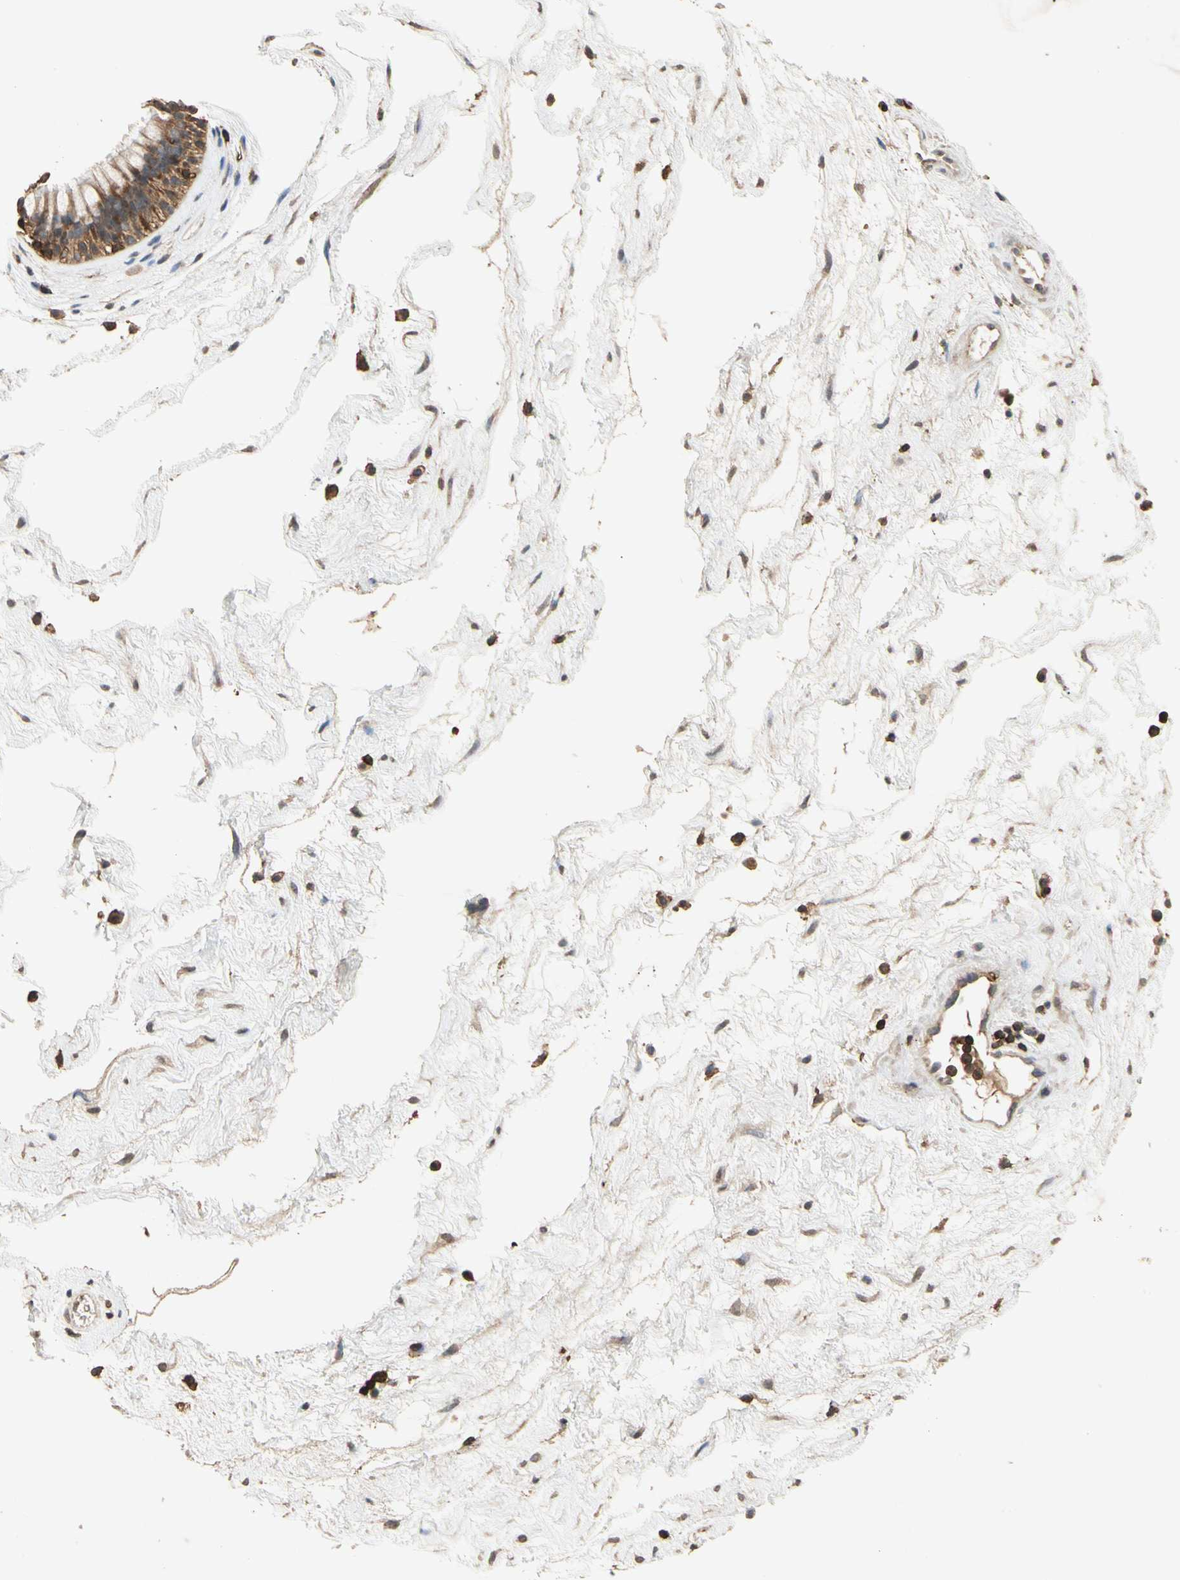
{"staining": {"intensity": "moderate", "quantity": ">75%", "location": "cytoplasmic/membranous"}, "tissue": "nasopharynx", "cell_type": "Respiratory epithelial cells", "image_type": "normal", "snomed": [{"axis": "morphology", "description": "Normal tissue, NOS"}, {"axis": "morphology", "description": "Inflammation, NOS"}, {"axis": "topography", "description": "Nasopharynx"}], "caption": "Immunohistochemistry photomicrograph of benign nasopharynx: nasopharynx stained using immunohistochemistry (IHC) reveals medium levels of moderate protein expression localized specifically in the cytoplasmic/membranous of respiratory epithelial cells, appearing as a cytoplasmic/membranous brown color.", "gene": "MAP3K10", "patient": {"sex": "male", "age": 48}}